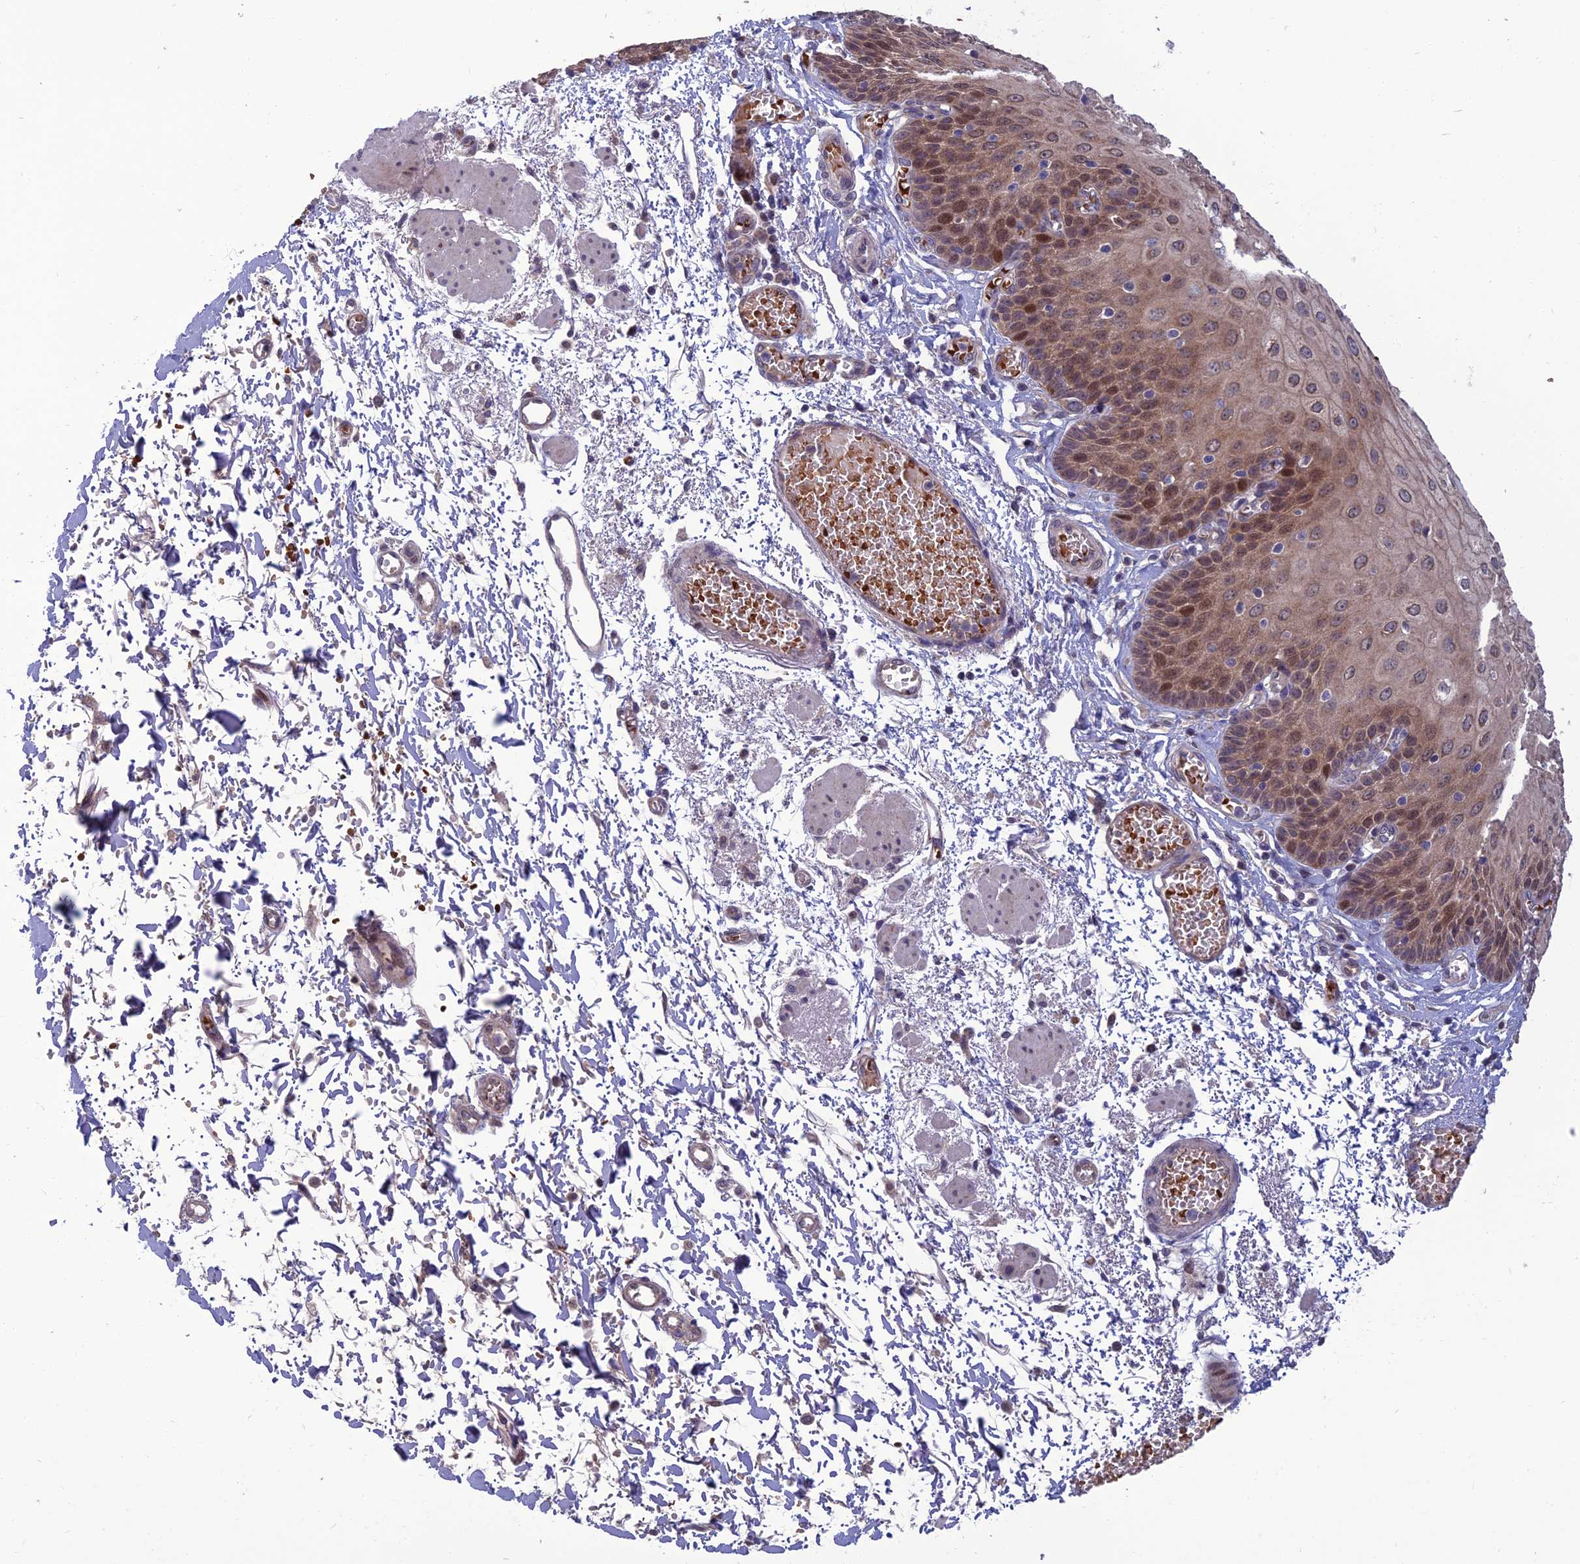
{"staining": {"intensity": "moderate", "quantity": ">75%", "location": "cytoplasmic/membranous,nuclear"}, "tissue": "esophagus", "cell_type": "Squamous epithelial cells", "image_type": "normal", "snomed": [{"axis": "morphology", "description": "Normal tissue, NOS"}, {"axis": "topography", "description": "Esophagus"}], "caption": "This micrograph demonstrates benign esophagus stained with immunohistochemistry to label a protein in brown. The cytoplasmic/membranous,nuclear of squamous epithelial cells show moderate positivity for the protein. Nuclei are counter-stained blue.", "gene": "GIPC1", "patient": {"sex": "male", "age": 81}}